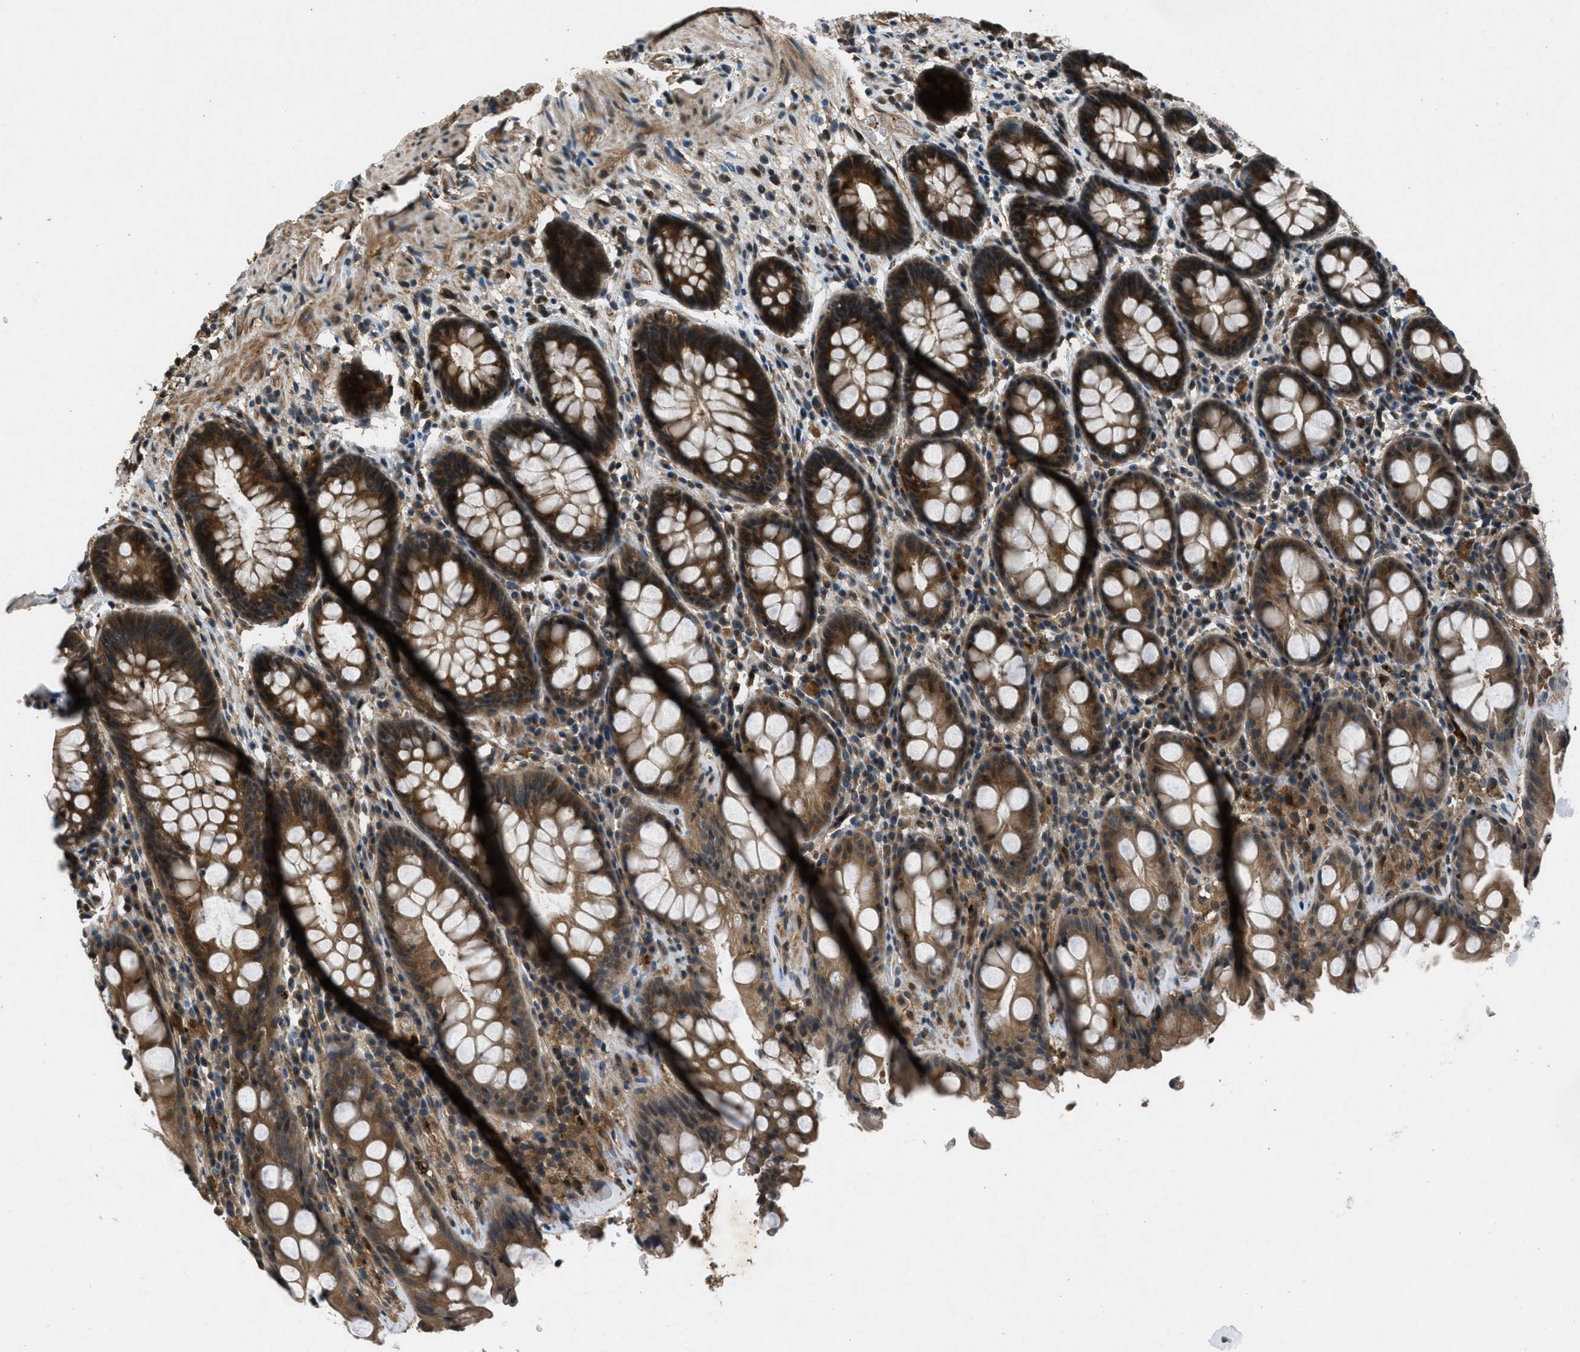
{"staining": {"intensity": "strong", "quantity": ">75%", "location": "cytoplasmic/membranous"}, "tissue": "rectum", "cell_type": "Glandular cells", "image_type": "normal", "snomed": [{"axis": "morphology", "description": "Normal tissue, NOS"}, {"axis": "topography", "description": "Rectum"}], "caption": "An immunohistochemistry (IHC) photomicrograph of unremarkable tissue is shown. Protein staining in brown labels strong cytoplasmic/membranous positivity in rectum within glandular cells. Nuclei are stained in blue.", "gene": "EPSTI1", "patient": {"sex": "male", "age": 64}}